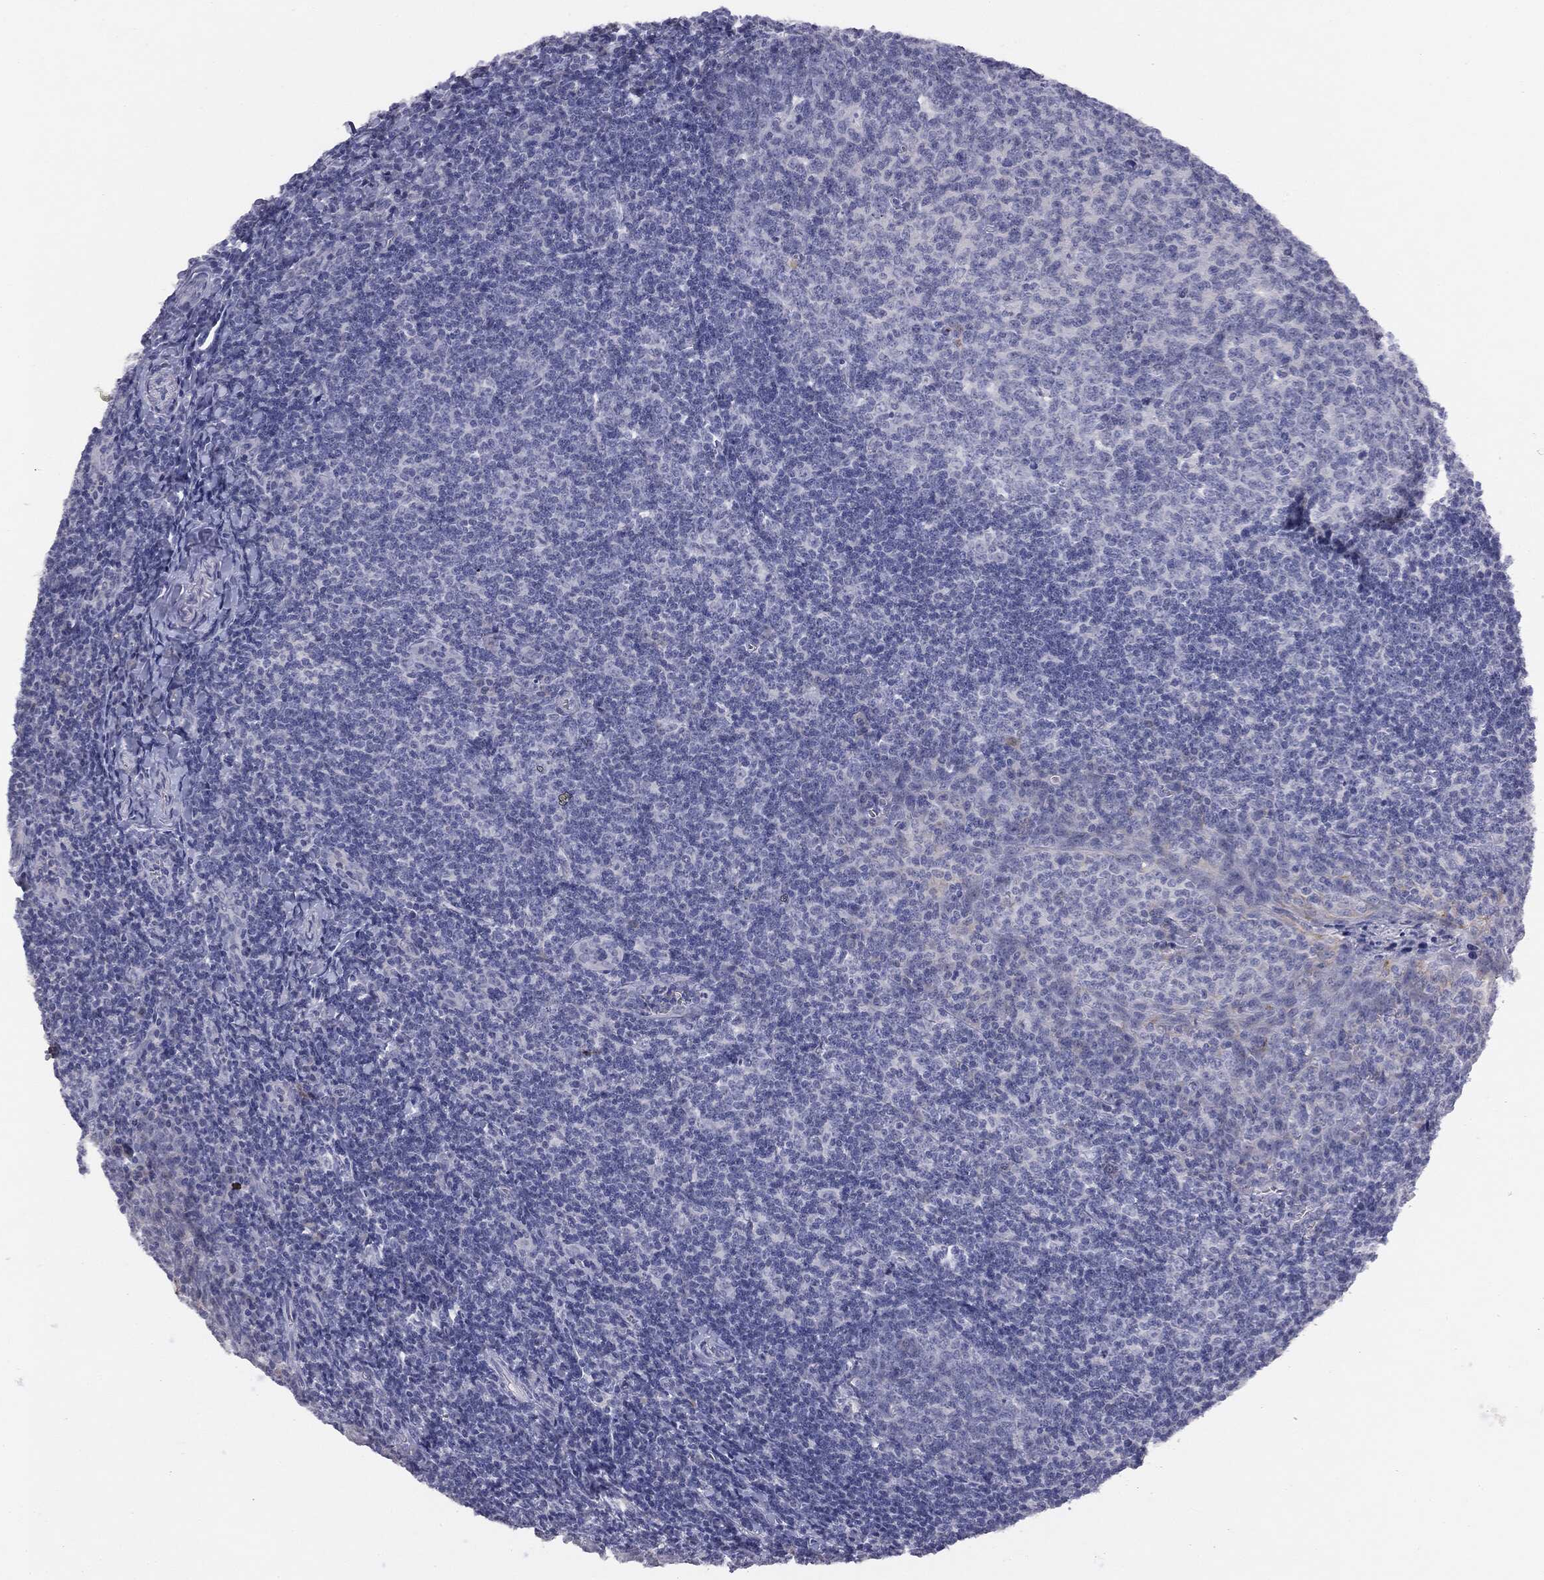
{"staining": {"intensity": "negative", "quantity": "none", "location": "none"}, "tissue": "tonsil", "cell_type": "Germinal center cells", "image_type": "normal", "snomed": [{"axis": "morphology", "description": "Normal tissue, NOS"}, {"axis": "topography", "description": "Tonsil"}], "caption": "Image shows no significant protein staining in germinal center cells of benign tonsil.", "gene": "MUC1", "patient": {"sex": "male", "age": 20}}